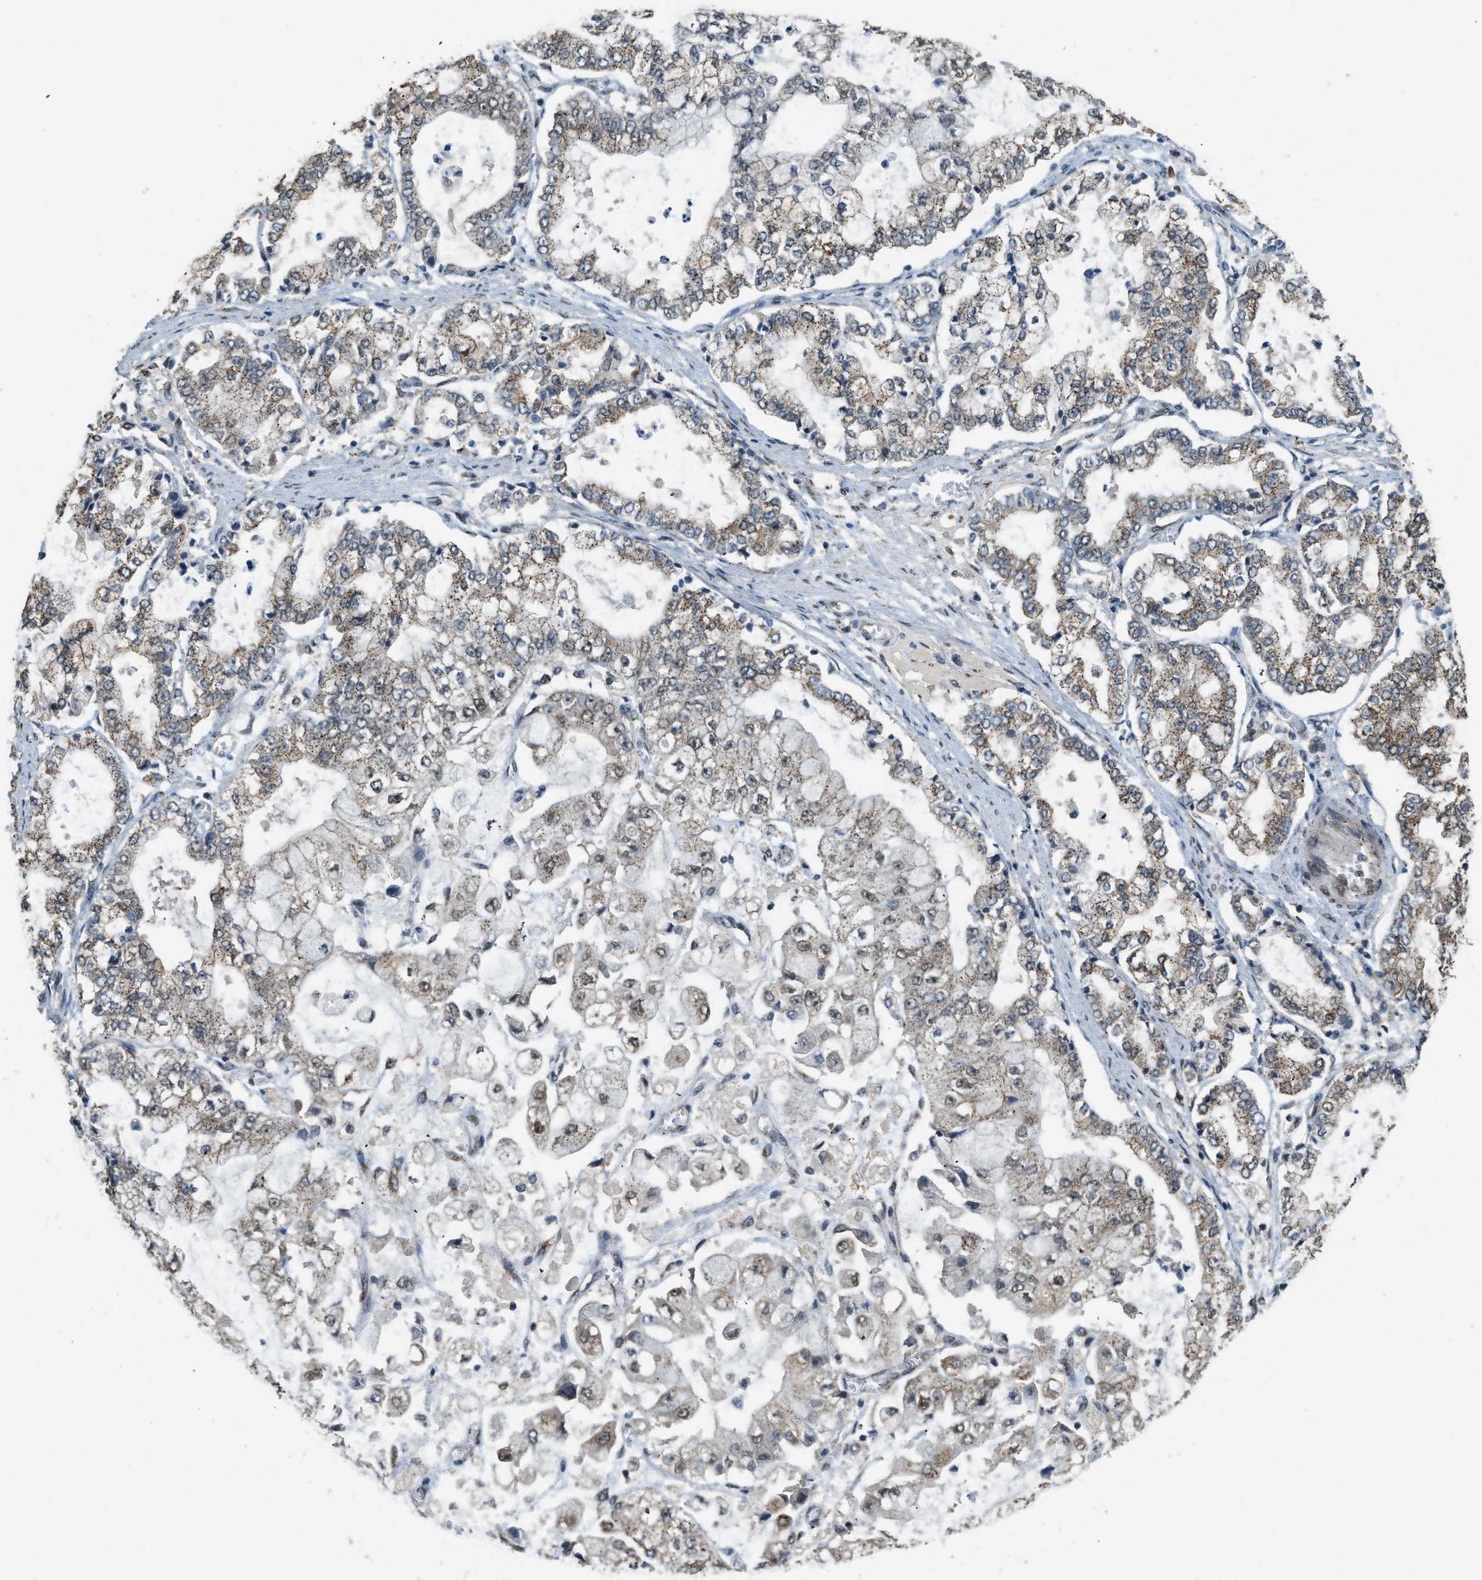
{"staining": {"intensity": "moderate", "quantity": ">75%", "location": "cytoplasmic/membranous"}, "tissue": "stomach cancer", "cell_type": "Tumor cells", "image_type": "cancer", "snomed": [{"axis": "morphology", "description": "Adenocarcinoma, NOS"}, {"axis": "topography", "description": "Stomach"}], "caption": "Stomach cancer tissue shows moderate cytoplasmic/membranous positivity in about >75% of tumor cells, visualized by immunohistochemistry. (IHC, brightfield microscopy, high magnification).", "gene": "IPO7", "patient": {"sex": "male", "age": 76}}